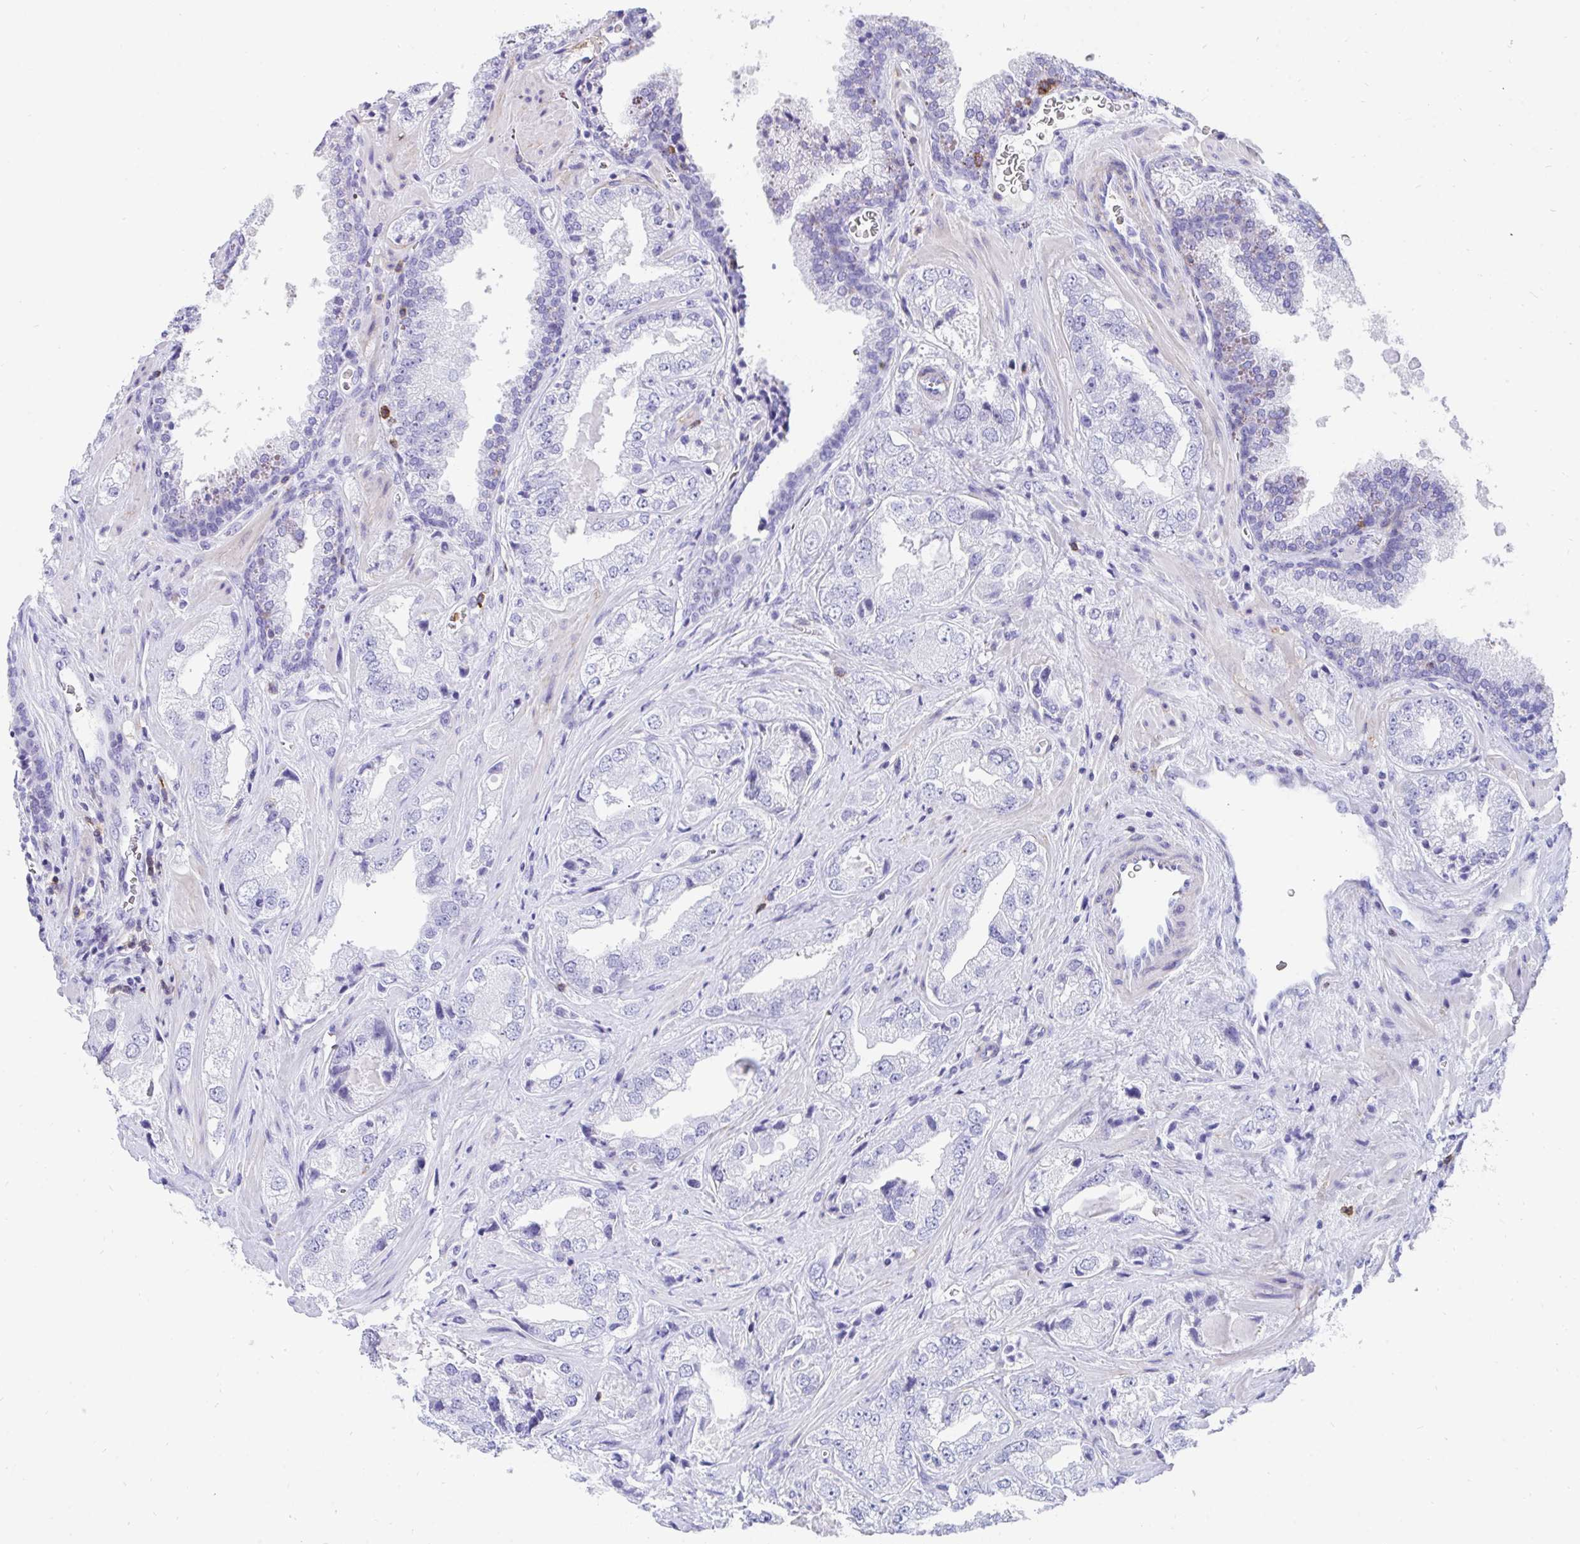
{"staining": {"intensity": "negative", "quantity": "none", "location": "none"}, "tissue": "prostate cancer", "cell_type": "Tumor cells", "image_type": "cancer", "snomed": [{"axis": "morphology", "description": "Adenocarcinoma, High grade"}, {"axis": "topography", "description": "Prostate"}], "caption": "The image displays no significant positivity in tumor cells of prostate cancer (adenocarcinoma (high-grade)).", "gene": "CD7", "patient": {"sex": "male", "age": 67}}